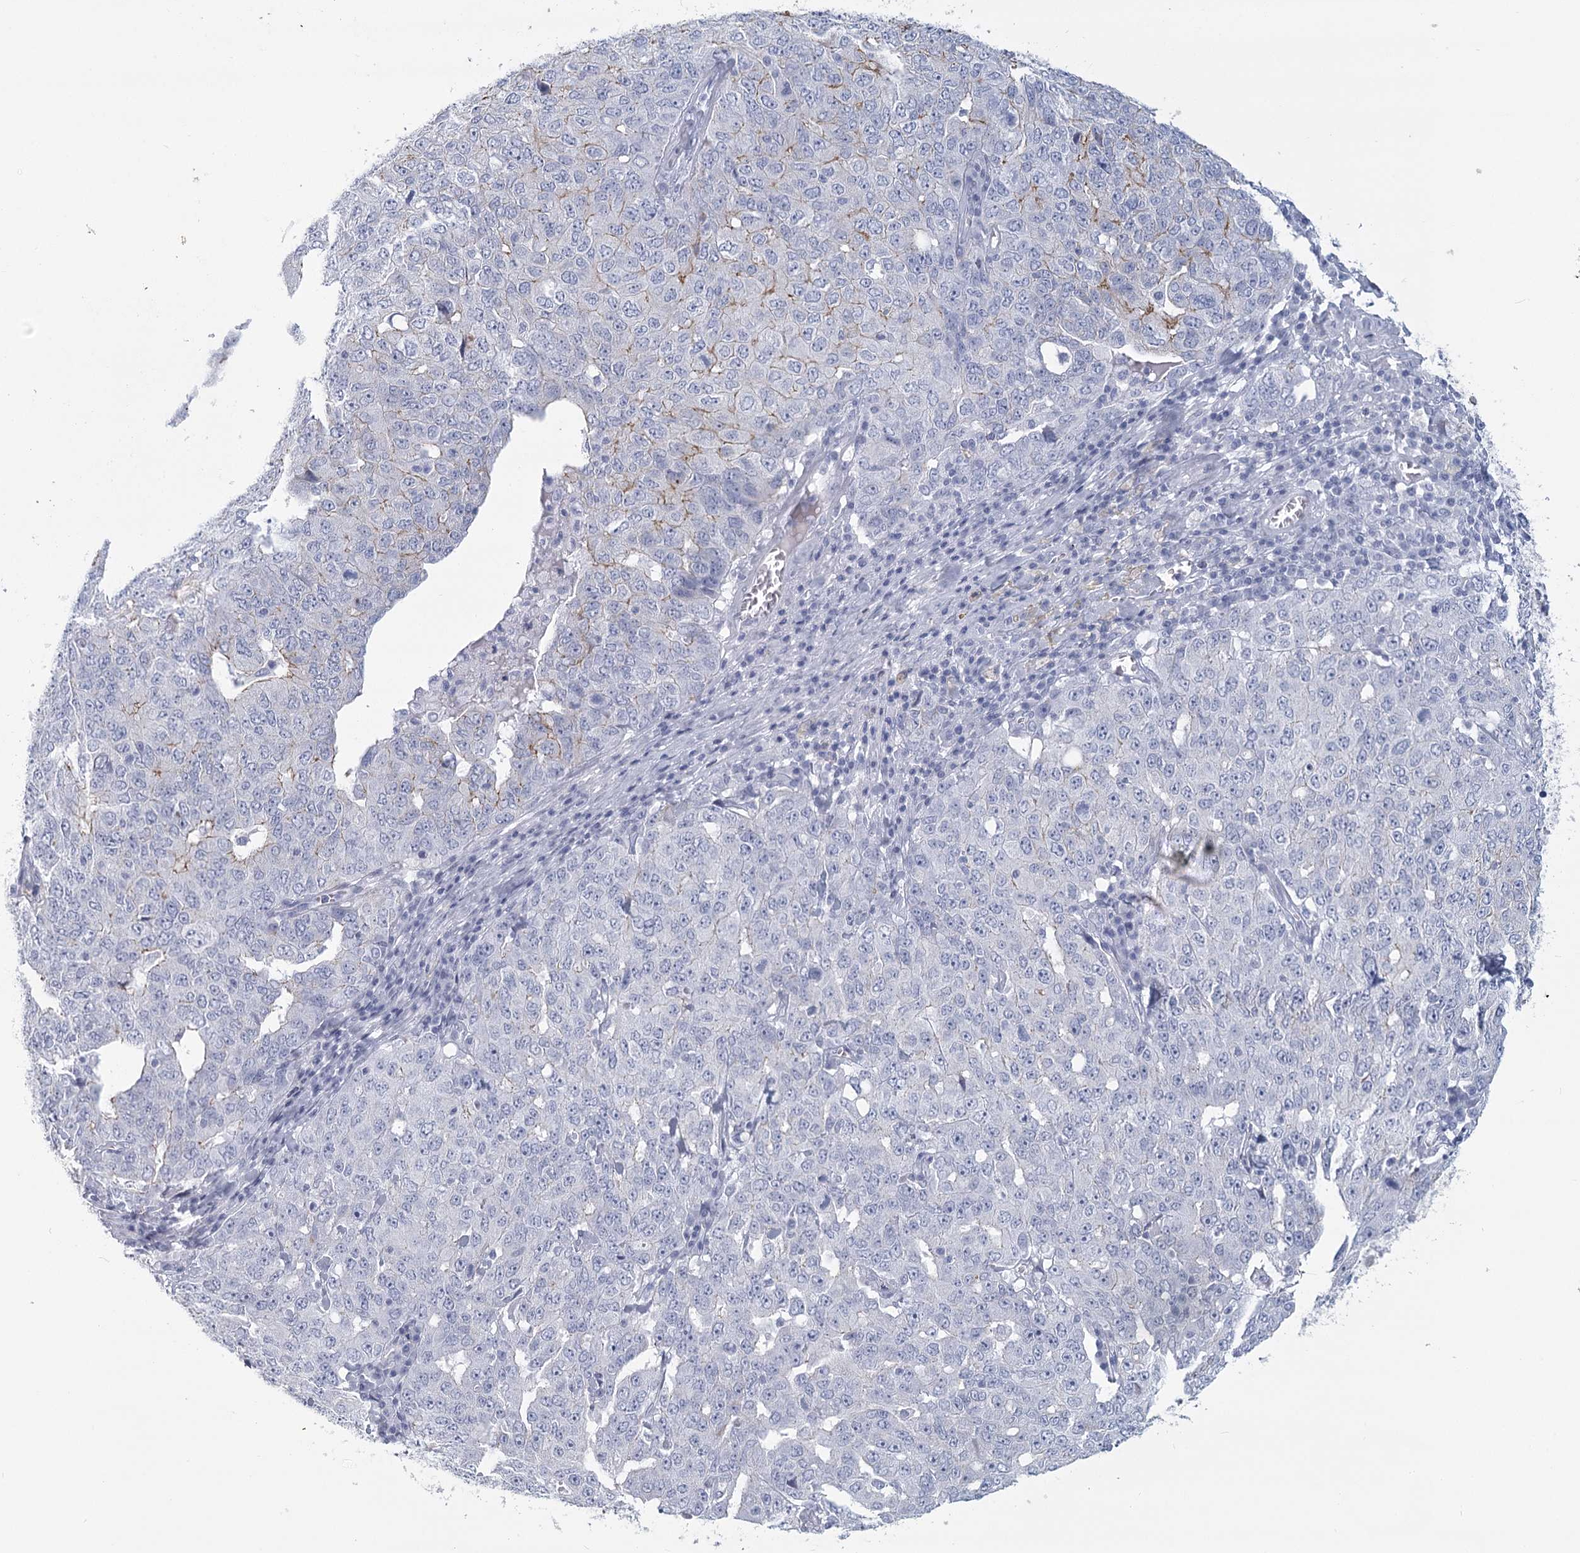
{"staining": {"intensity": "weak", "quantity": "<25%", "location": "cytoplasmic/membranous"}, "tissue": "ovarian cancer", "cell_type": "Tumor cells", "image_type": "cancer", "snomed": [{"axis": "morphology", "description": "Carcinoma, endometroid"}, {"axis": "topography", "description": "Ovary"}], "caption": "IHC histopathology image of neoplastic tissue: human endometroid carcinoma (ovarian) stained with DAB (3,3'-diaminobenzidine) displays no significant protein positivity in tumor cells. (Brightfield microscopy of DAB immunohistochemistry at high magnification).", "gene": "WNT8B", "patient": {"sex": "female", "age": 62}}